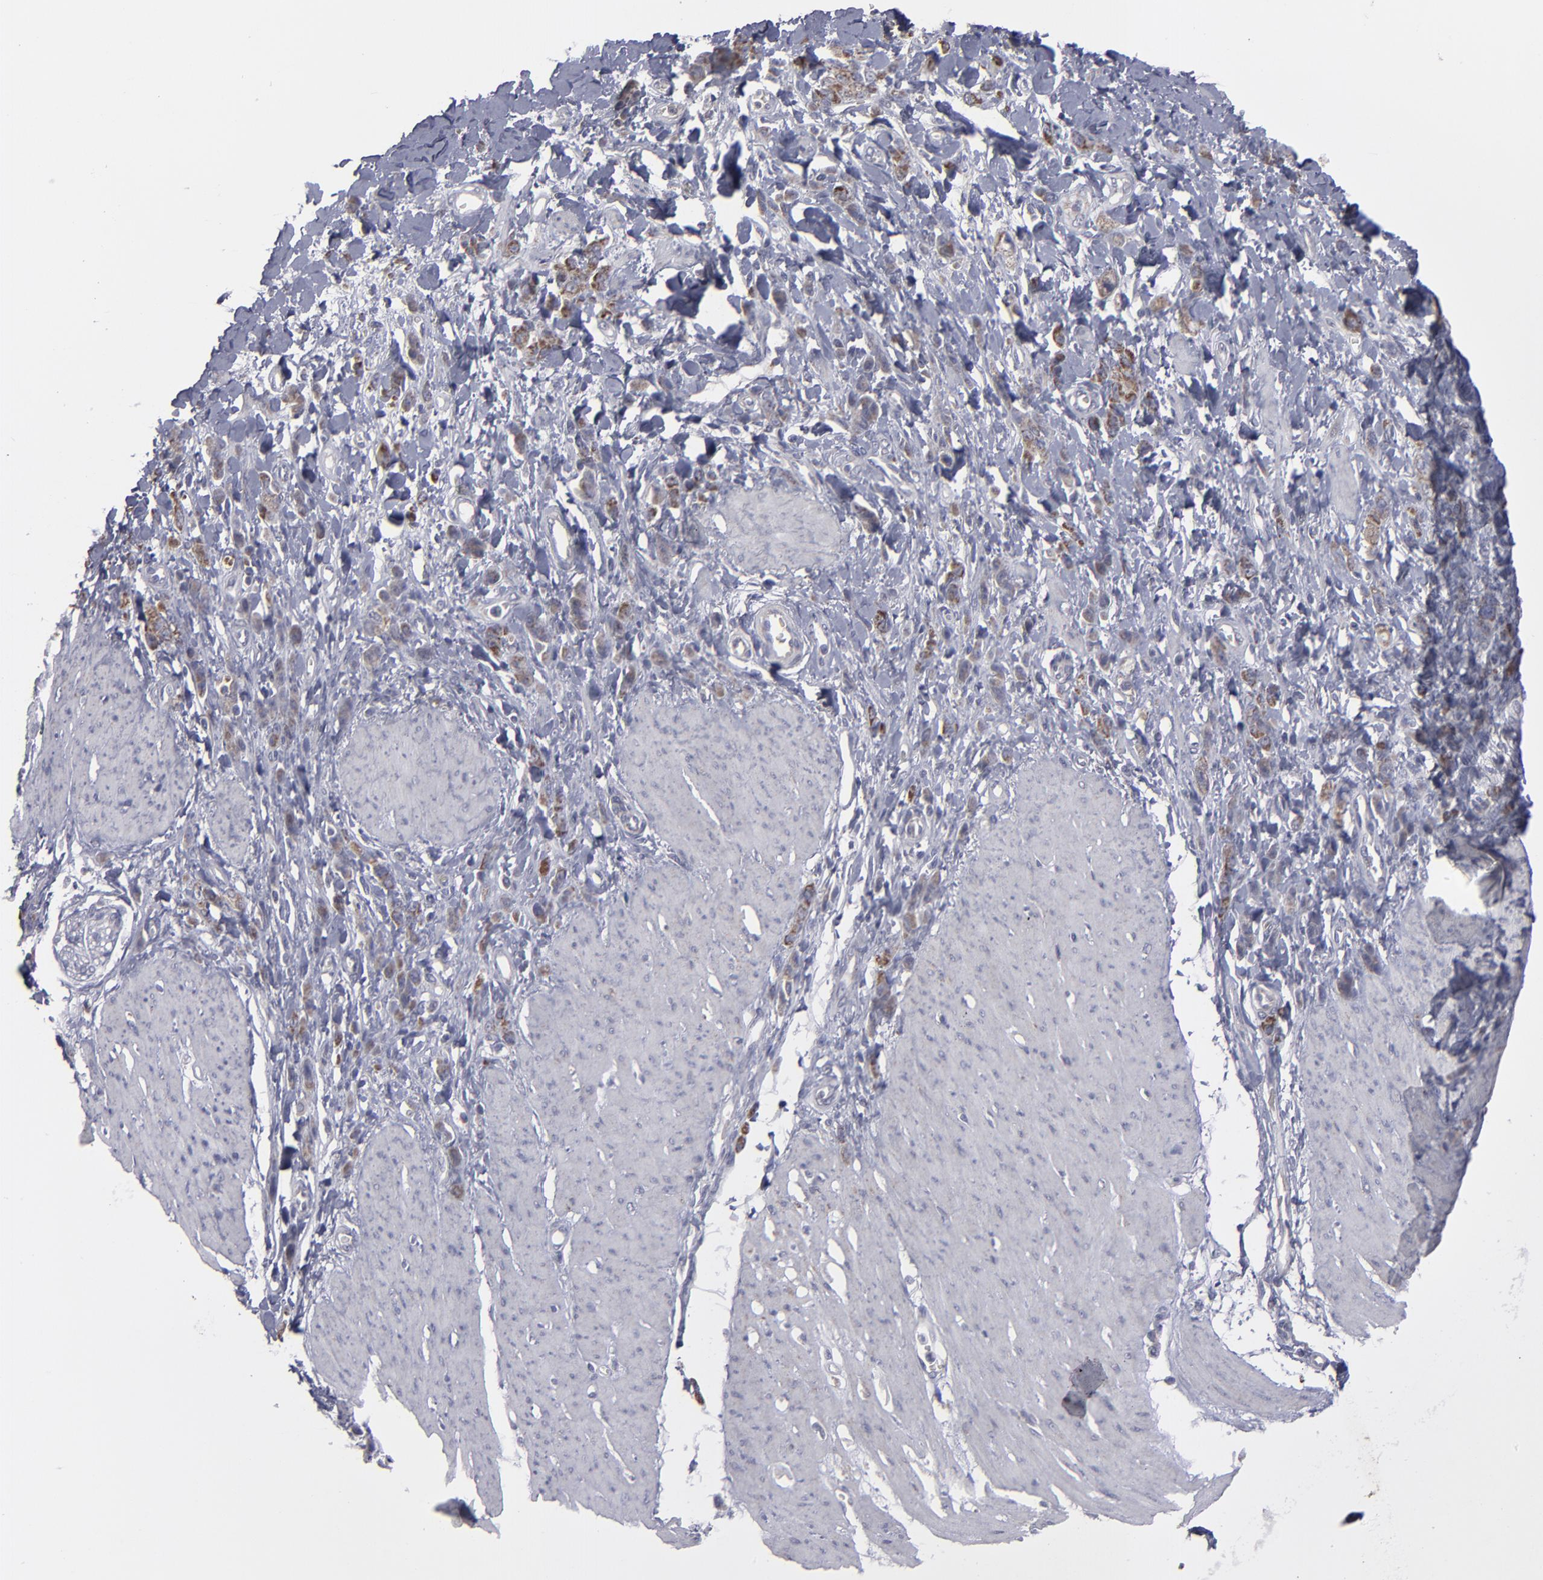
{"staining": {"intensity": "moderate", "quantity": ">75%", "location": "cytoplasmic/membranous"}, "tissue": "stomach cancer", "cell_type": "Tumor cells", "image_type": "cancer", "snomed": [{"axis": "morphology", "description": "Normal tissue, NOS"}, {"axis": "morphology", "description": "Adenocarcinoma, NOS"}, {"axis": "topography", "description": "Stomach"}], "caption": "Immunohistochemical staining of stomach cancer (adenocarcinoma) demonstrates medium levels of moderate cytoplasmic/membranous protein positivity in approximately >75% of tumor cells.", "gene": "MYOM2", "patient": {"sex": "male", "age": 82}}